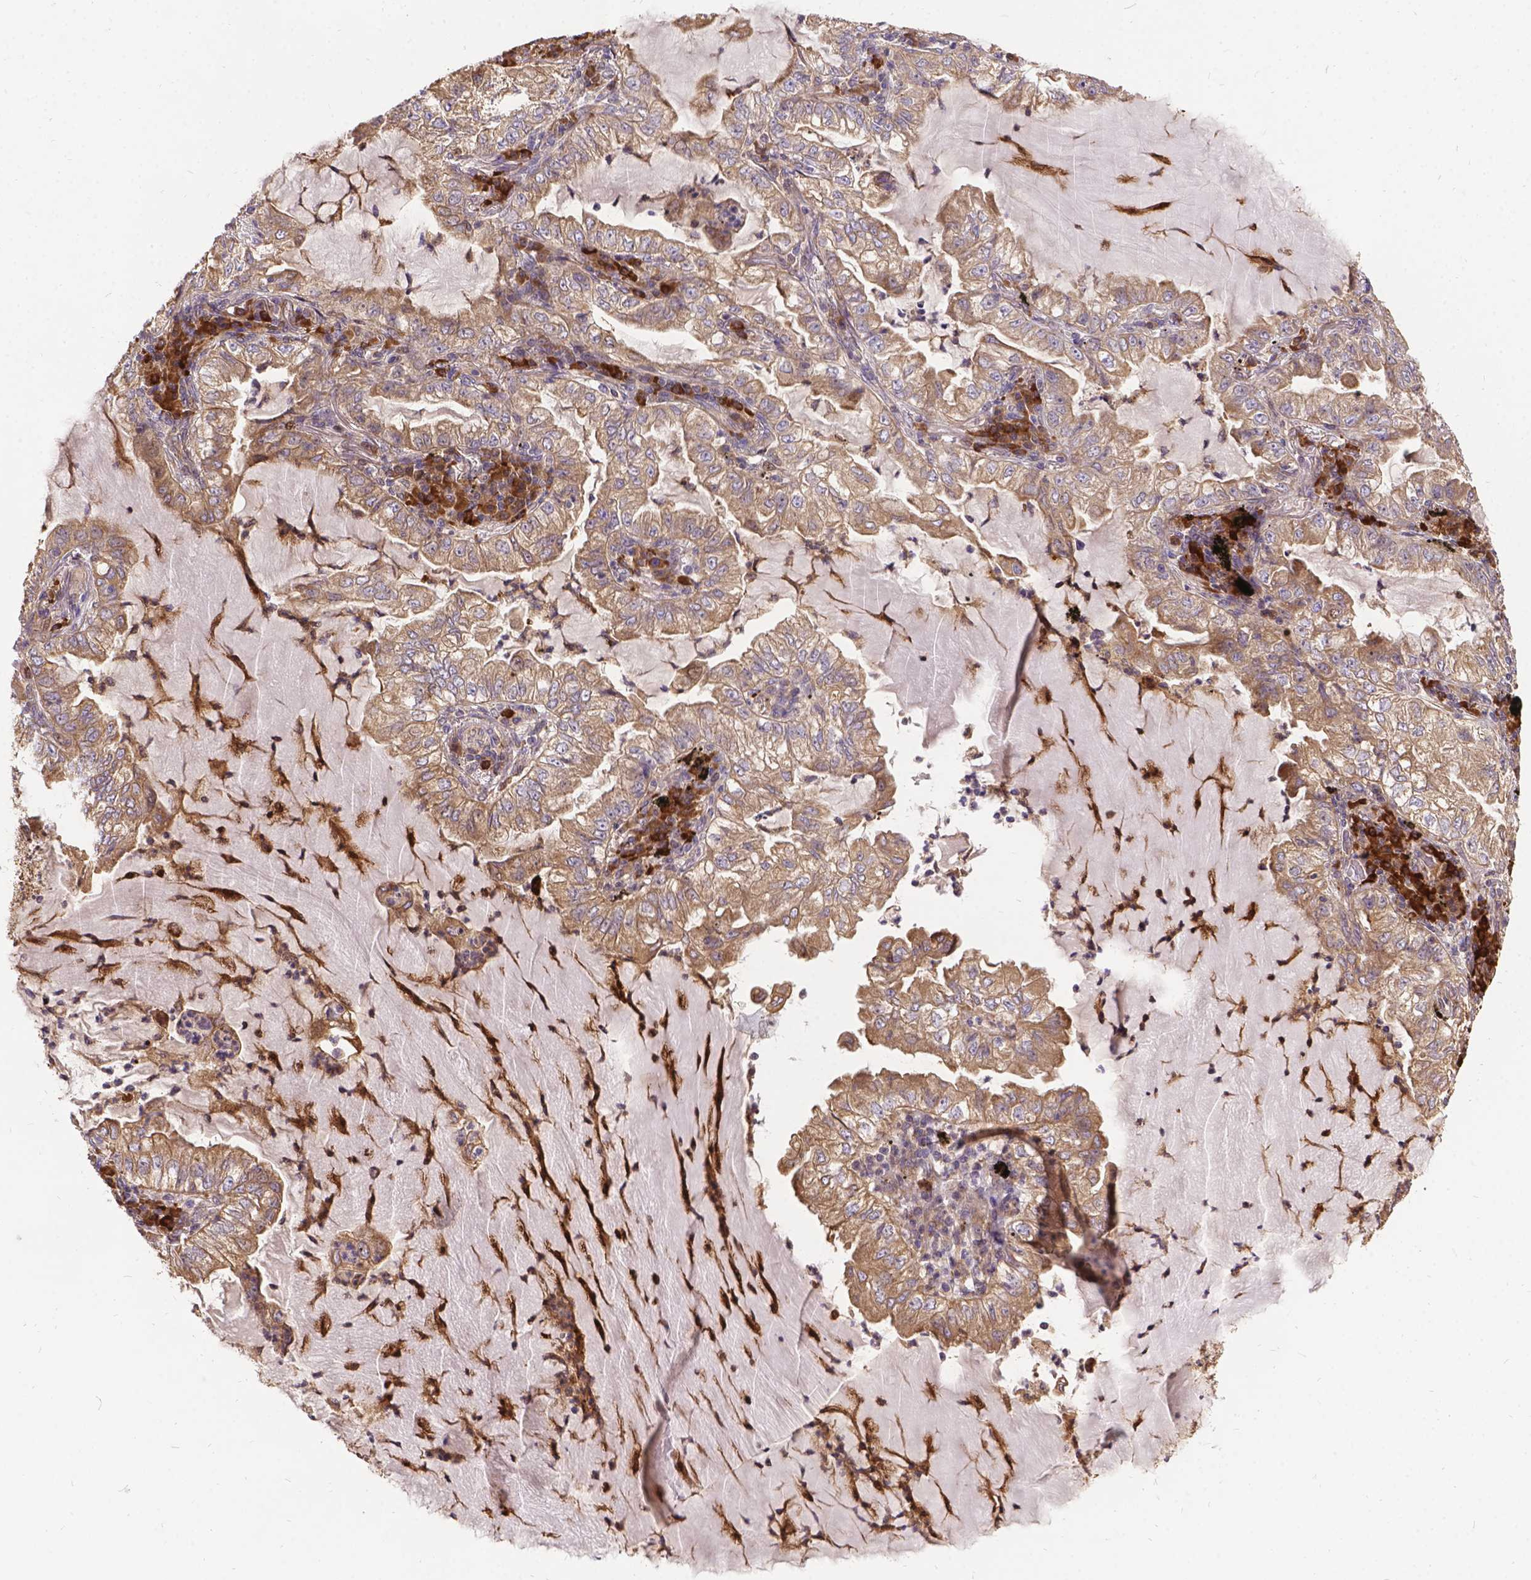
{"staining": {"intensity": "weak", "quantity": ">75%", "location": "cytoplasmic/membranous"}, "tissue": "lung cancer", "cell_type": "Tumor cells", "image_type": "cancer", "snomed": [{"axis": "morphology", "description": "Adenocarcinoma, NOS"}, {"axis": "topography", "description": "Lung"}], "caption": "A brown stain highlights weak cytoplasmic/membranous expression of a protein in lung cancer tumor cells. (Stains: DAB (3,3'-diaminobenzidine) in brown, nuclei in blue, Microscopy: brightfield microscopy at high magnification).", "gene": "DENND6A", "patient": {"sex": "female", "age": 73}}